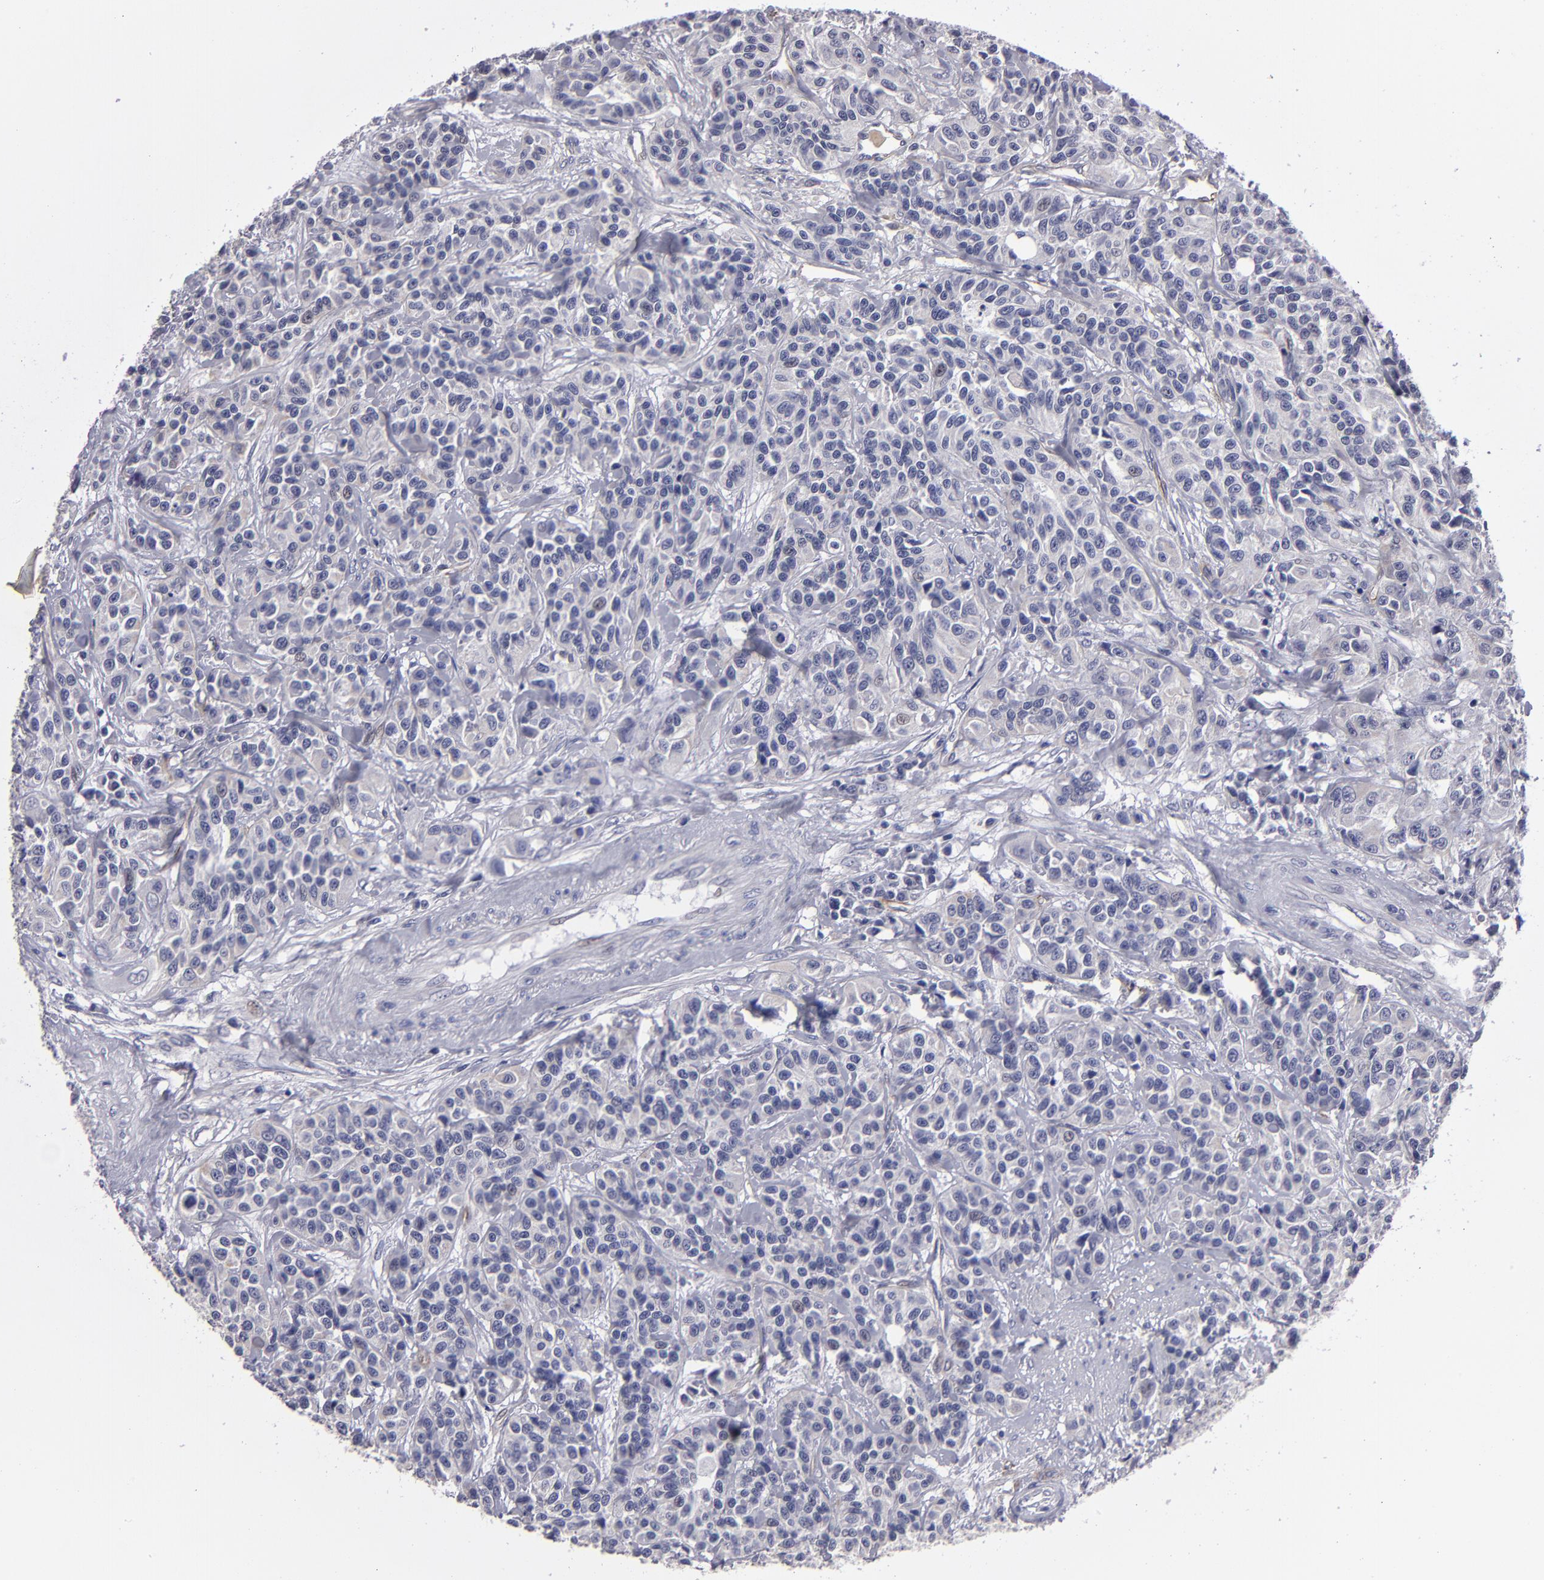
{"staining": {"intensity": "negative", "quantity": "none", "location": "none"}, "tissue": "urothelial cancer", "cell_type": "Tumor cells", "image_type": "cancer", "snomed": [{"axis": "morphology", "description": "Urothelial carcinoma, High grade"}, {"axis": "topography", "description": "Urinary bladder"}], "caption": "A high-resolution image shows immunohistochemistry staining of urothelial carcinoma (high-grade), which displays no significant expression in tumor cells.", "gene": "ZNF175", "patient": {"sex": "female", "age": 81}}